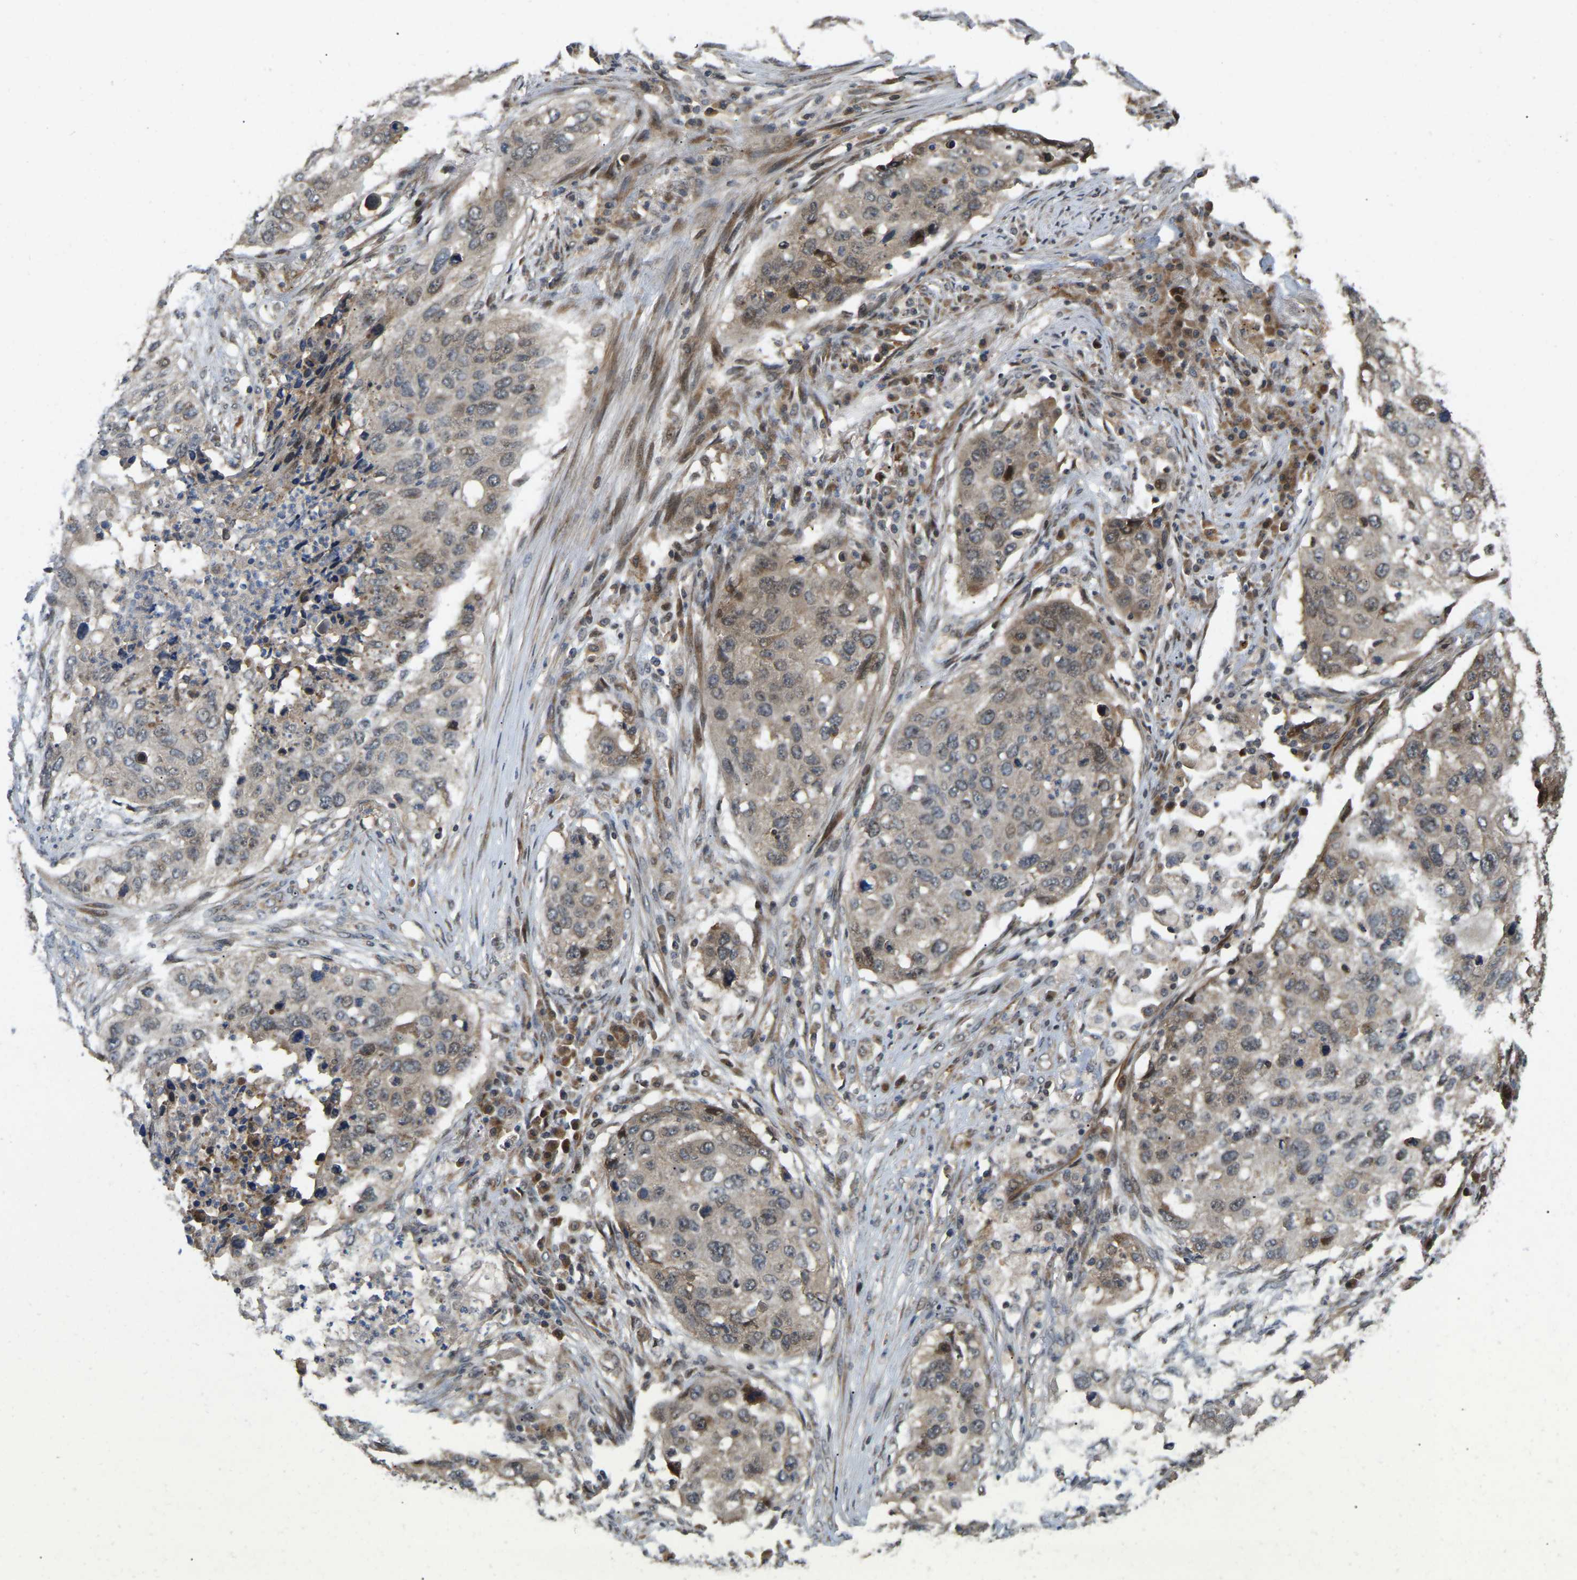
{"staining": {"intensity": "moderate", "quantity": "<25%", "location": "cytoplasmic/membranous,nuclear"}, "tissue": "lung cancer", "cell_type": "Tumor cells", "image_type": "cancer", "snomed": [{"axis": "morphology", "description": "Squamous cell carcinoma, NOS"}, {"axis": "topography", "description": "Lung"}], "caption": "The immunohistochemical stain labels moderate cytoplasmic/membranous and nuclear staining in tumor cells of squamous cell carcinoma (lung) tissue. Using DAB (brown) and hematoxylin (blue) stains, captured at high magnification using brightfield microscopy.", "gene": "KIAA1549", "patient": {"sex": "female", "age": 63}}